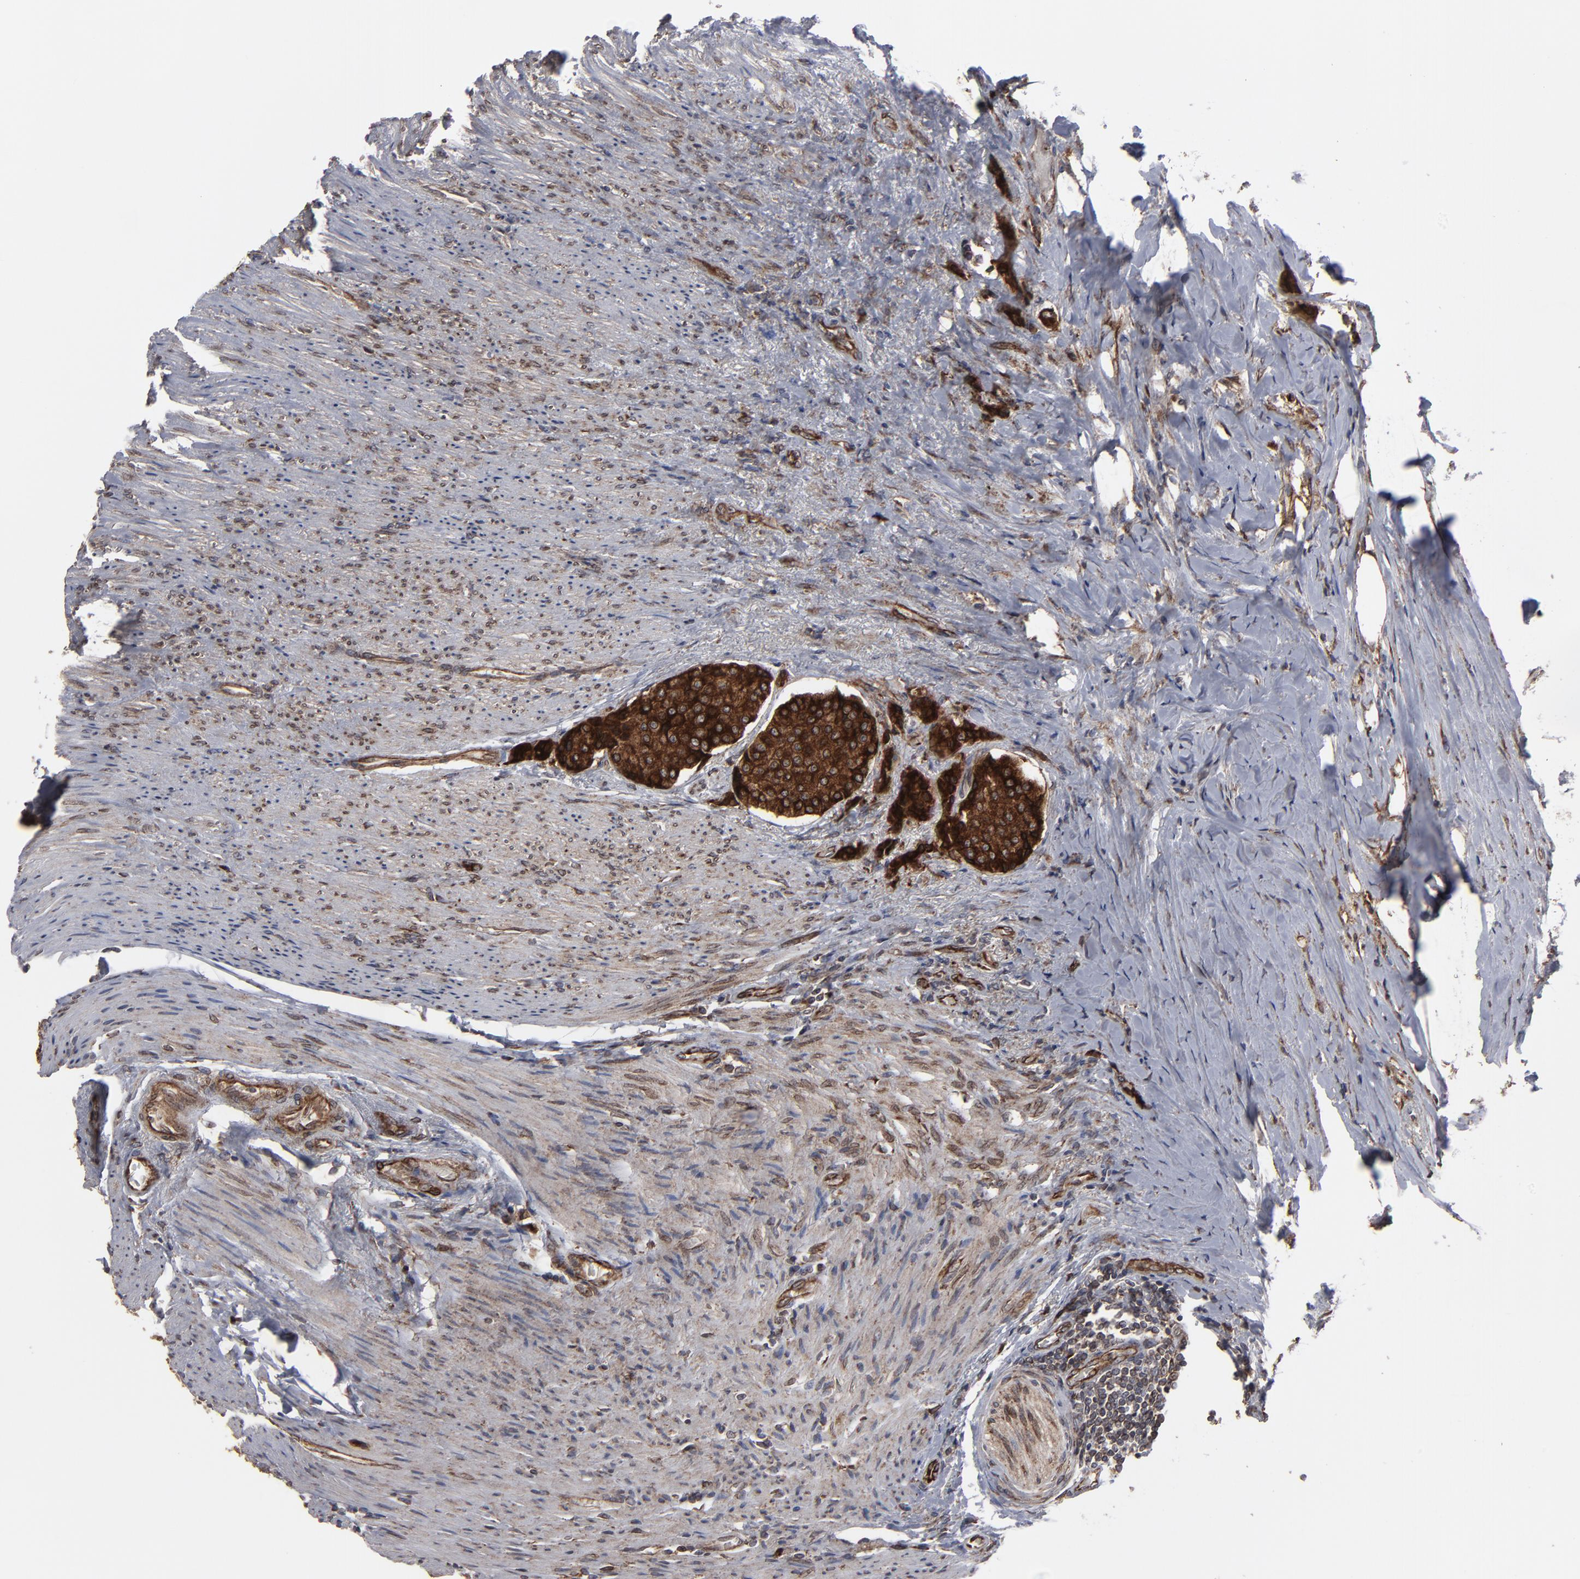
{"staining": {"intensity": "strong", "quantity": ">75%", "location": "cytoplasmic/membranous"}, "tissue": "carcinoid", "cell_type": "Tumor cells", "image_type": "cancer", "snomed": [{"axis": "morphology", "description": "Carcinoid, malignant, NOS"}, {"axis": "topography", "description": "Colon"}], "caption": "Immunohistochemistry of malignant carcinoid displays high levels of strong cytoplasmic/membranous staining in about >75% of tumor cells.", "gene": "CNIH1", "patient": {"sex": "female", "age": 61}}